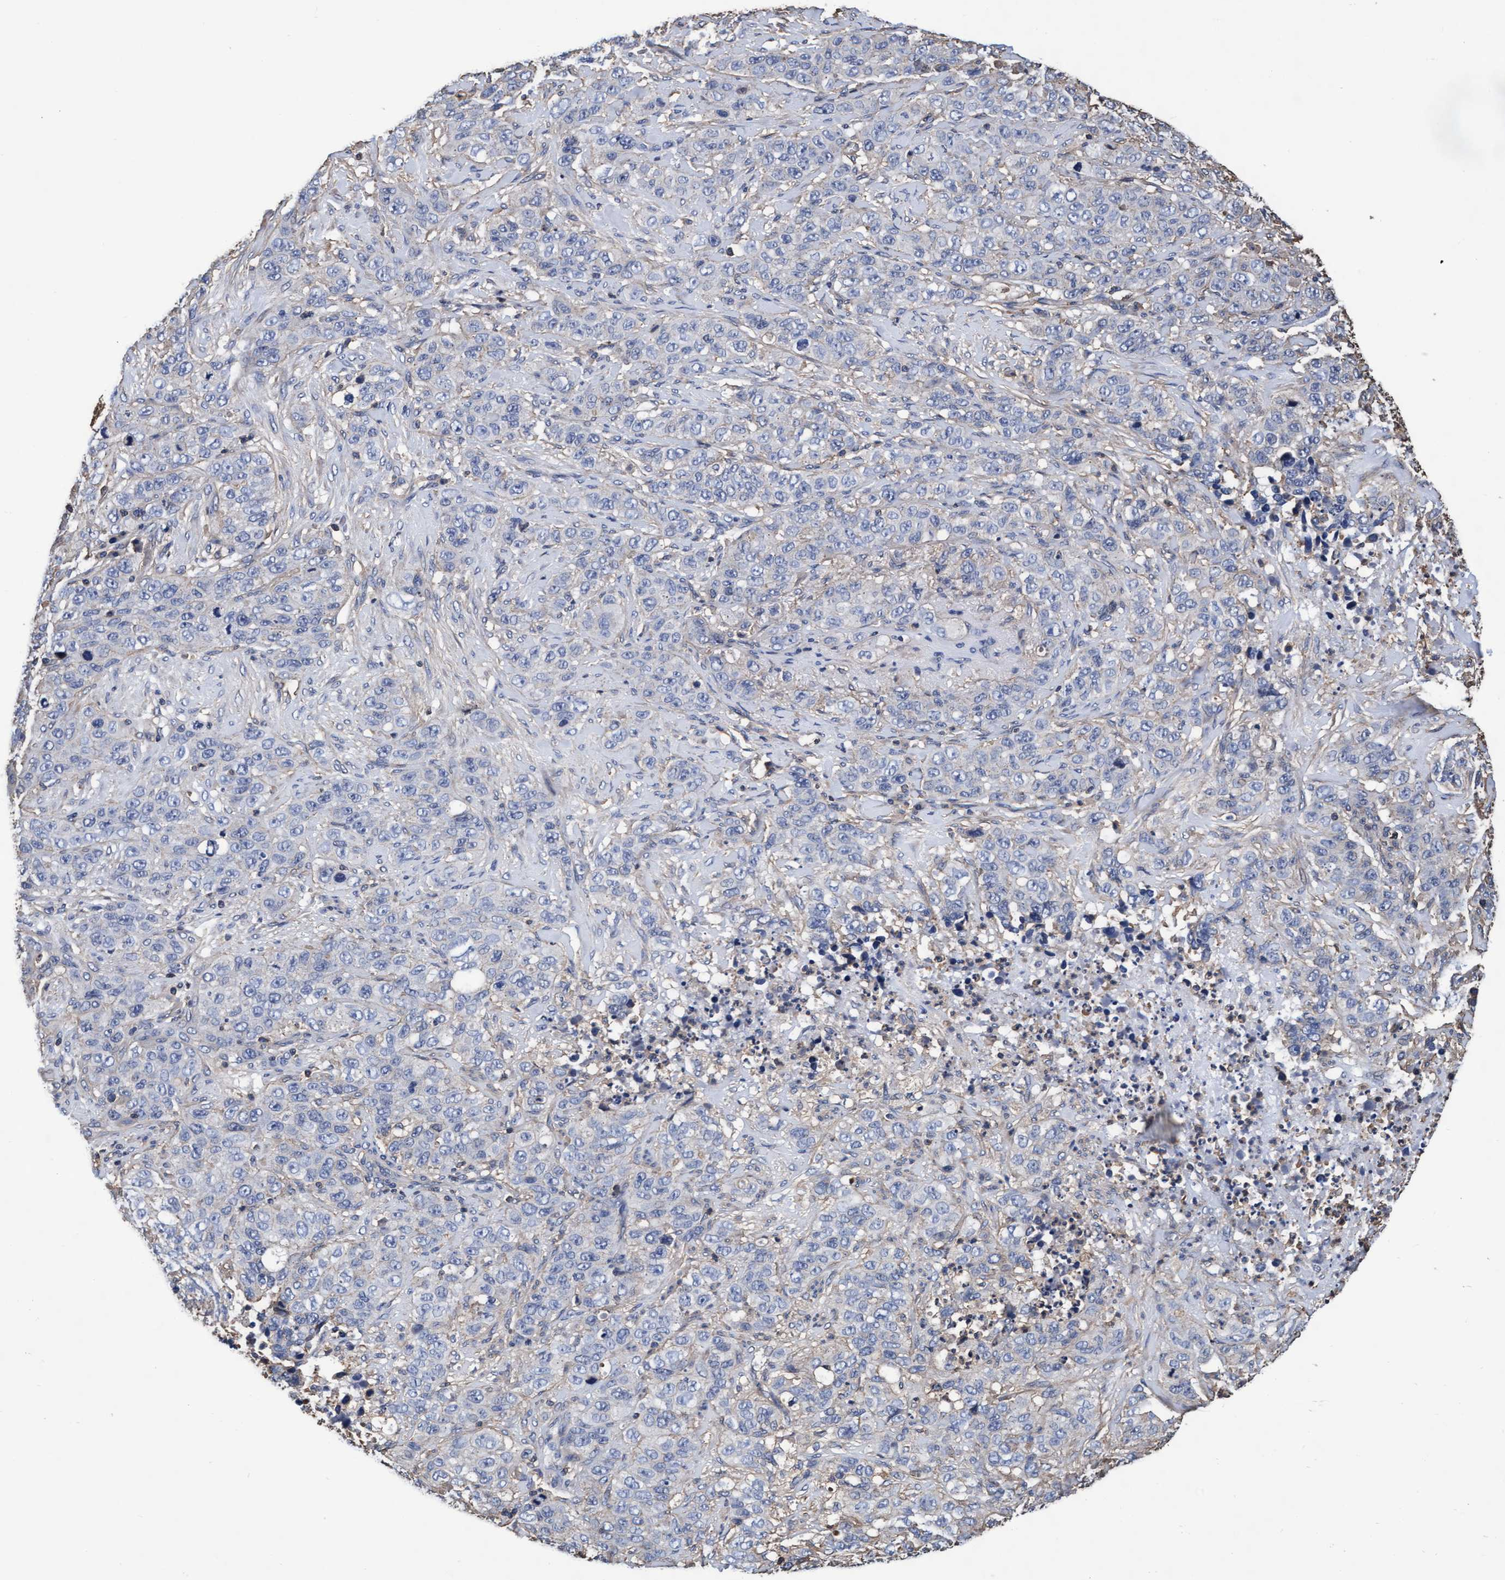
{"staining": {"intensity": "negative", "quantity": "none", "location": "none"}, "tissue": "stomach cancer", "cell_type": "Tumor cells", "image_type": "cancer", "snomed": [{"axis": "morphology", "description": "Adenocarcinoma, NOS"}, {"axis": "topography", "description": "Stomach"}], "caption": "DAB immunohistochemical staining of adenocarcinoma (stomach) reveals no significant staining in tumor cells.", "gene": "GRHPR", "patient": {"sex": "male", "age": 48}}